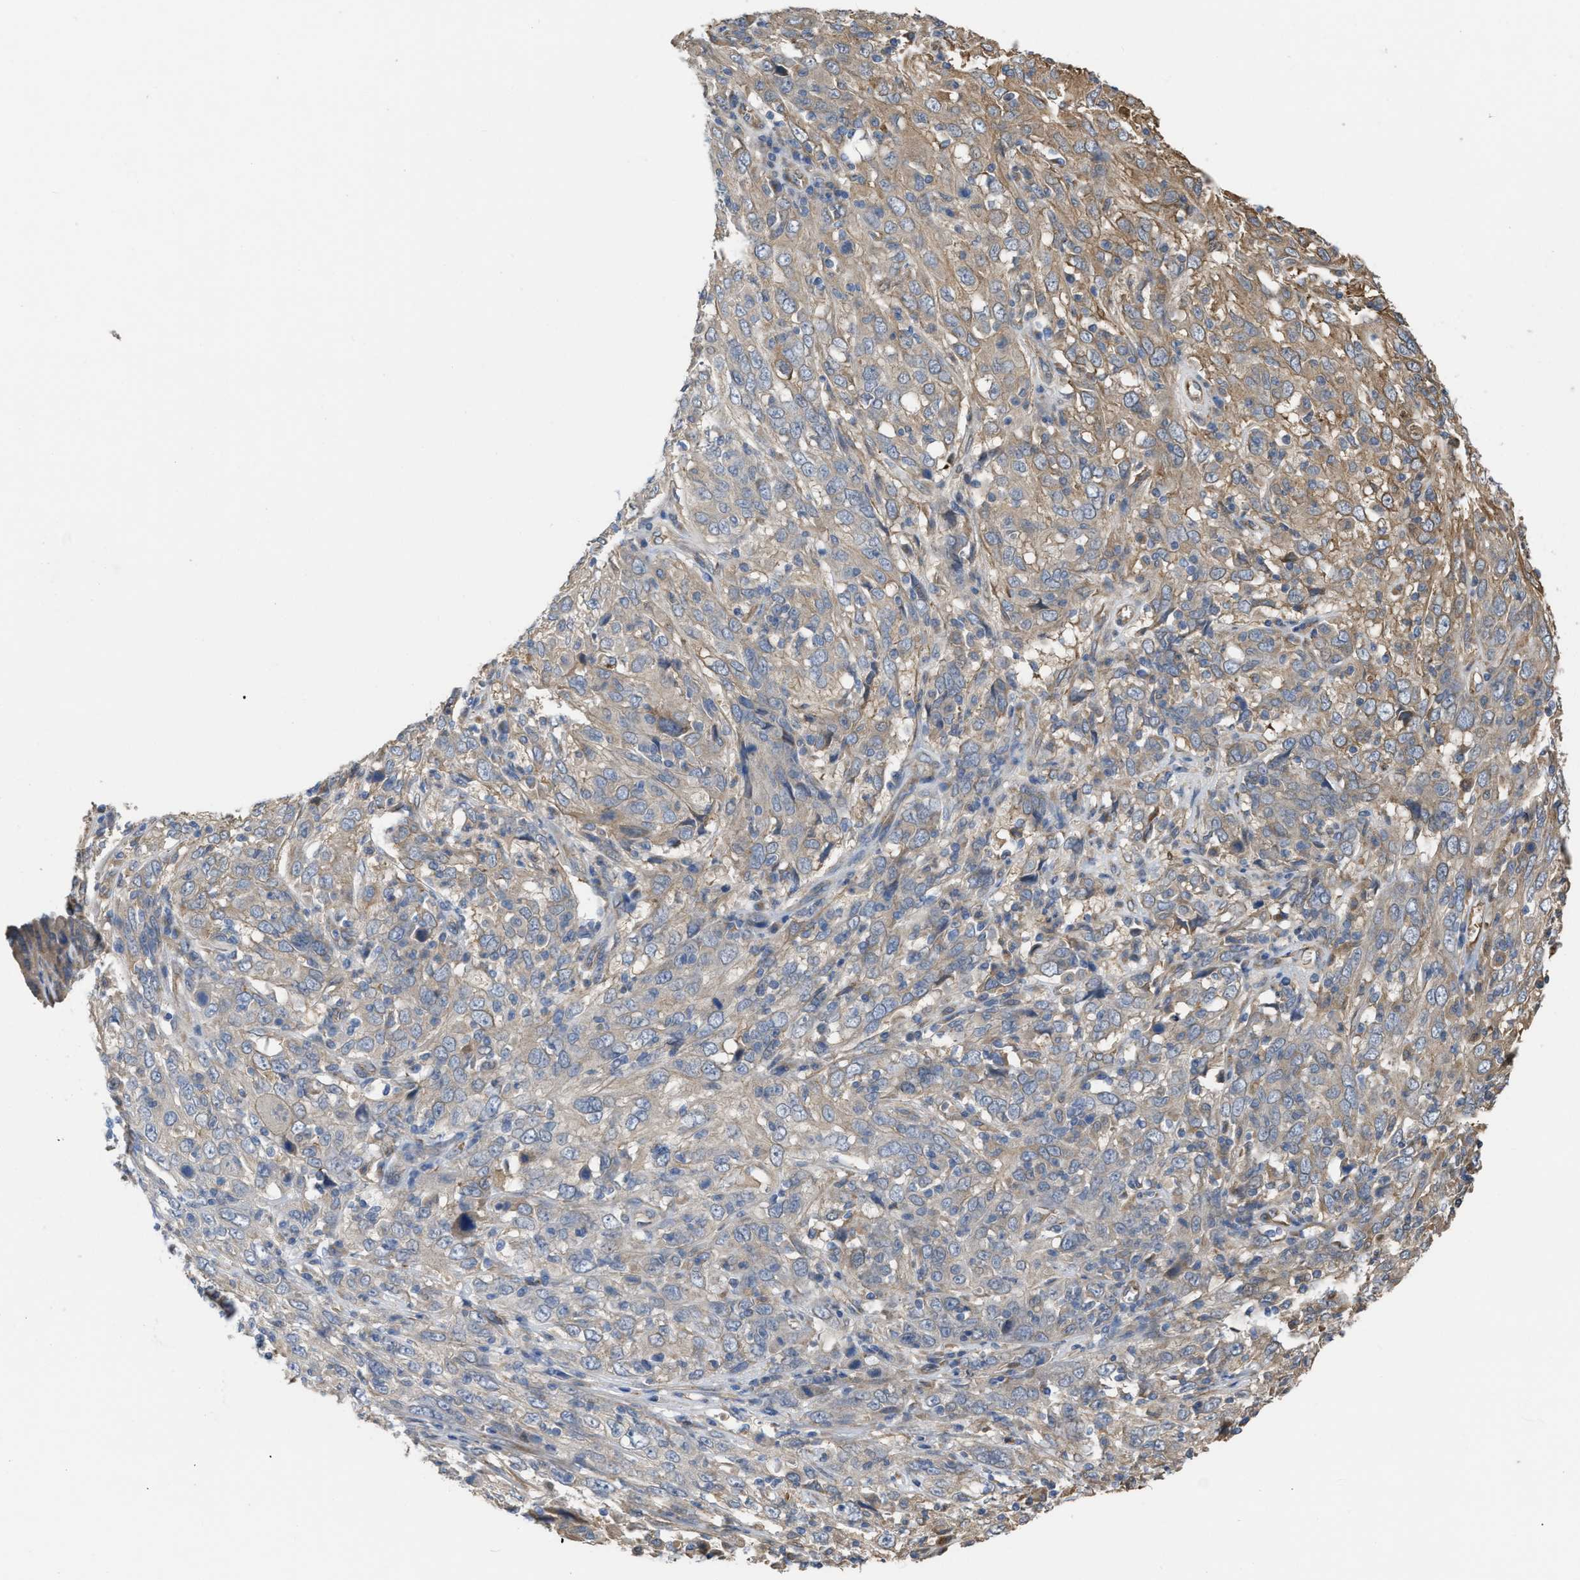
{"staining": {"intensity": "weak", "quantity": "<25%", "location": "cytoplasmic/membranous"}, "tissue": "cervical cancer", "cell_type": "Tumor cells", "image_type": "cancer", "snomed": [{"axis": "morphology", "description": "Squamous cell carcinoma, NOS"}, {"axis": "topography", "description": "Cervix"}], "caption": "A micrograph of cervical squamous cell carcinoma stained for a protein reveals no brown staining in tumor cells.", "gene": "SLC4A11", "patient": {"sex": "female", "age": 46}}